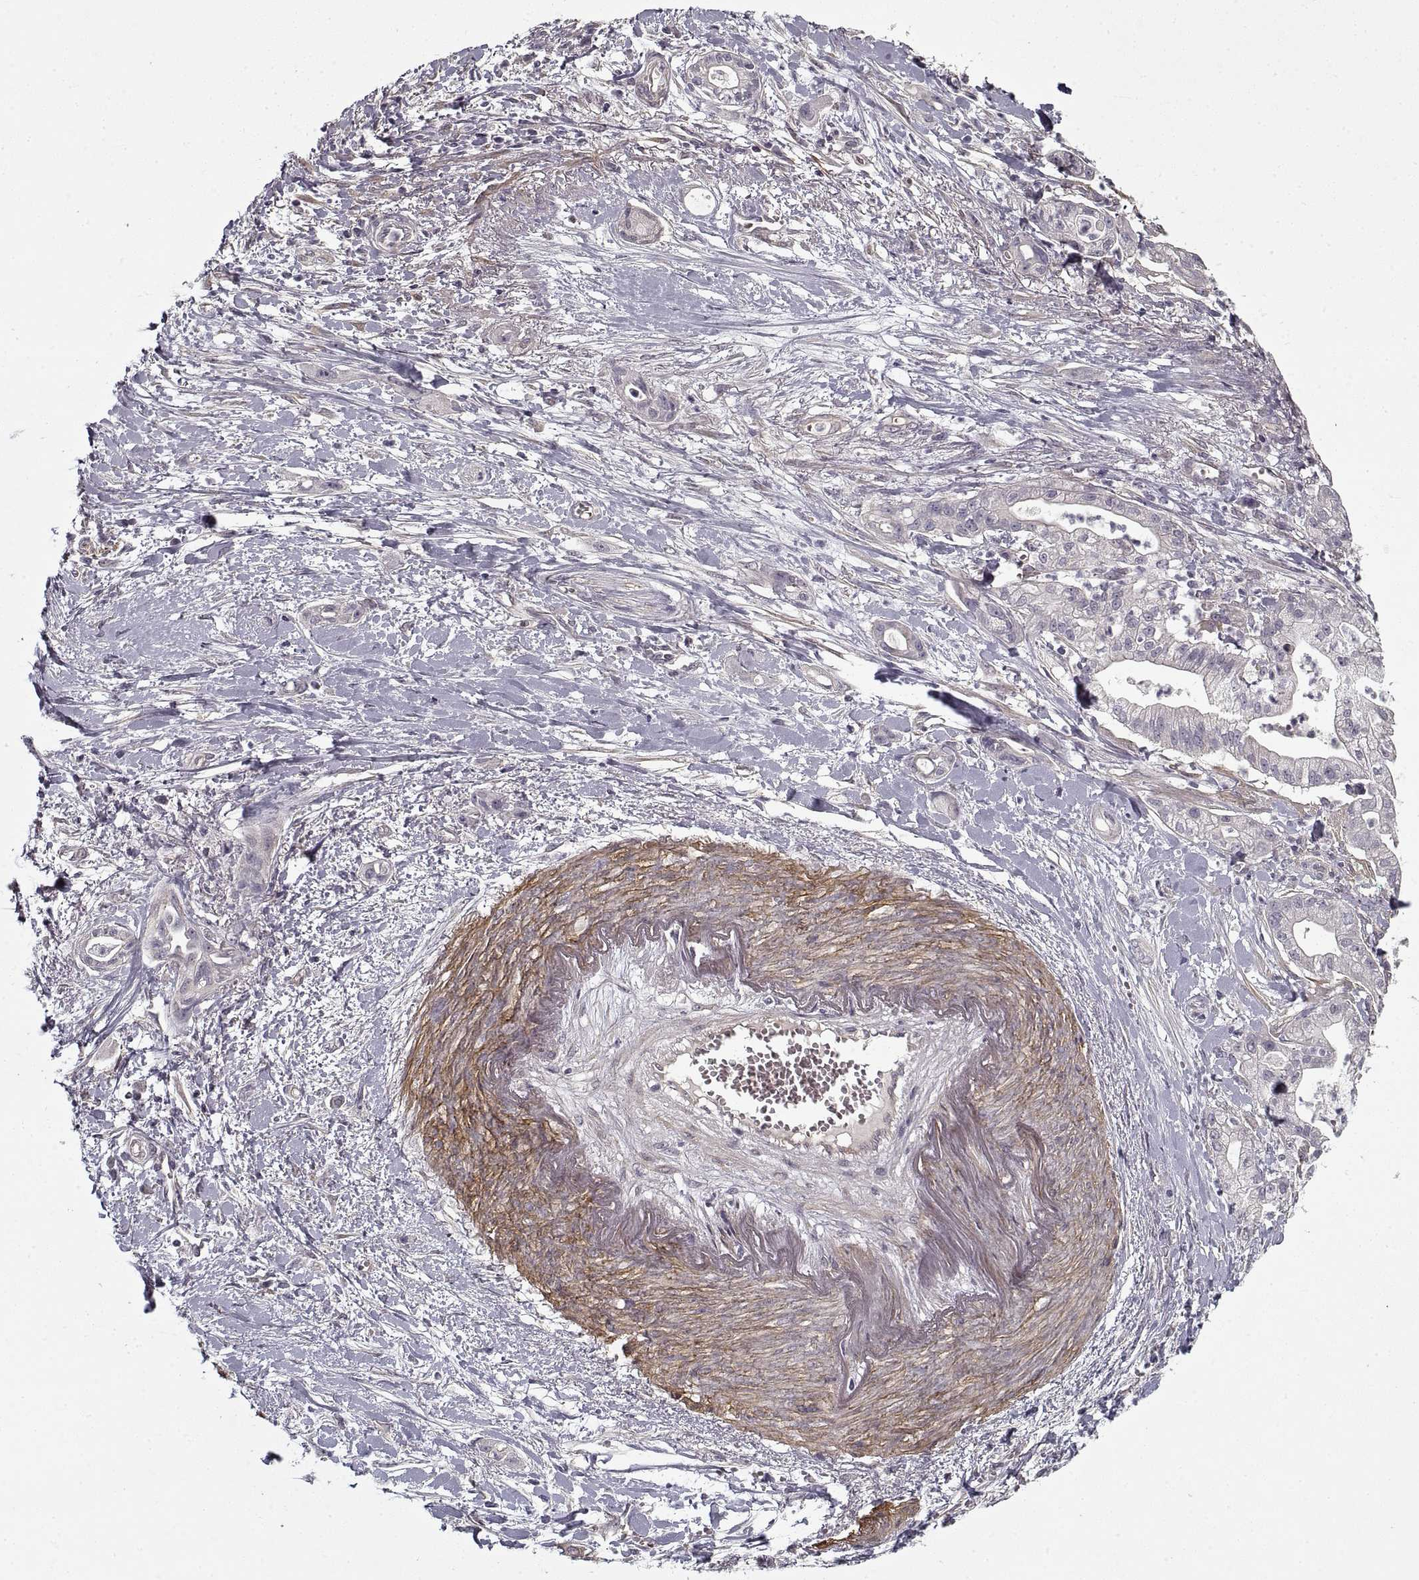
{"staining": {"intensity": "negative", "quantity": "none", "location": "none"}, "tissue": "pancreatic cancer", "cell_type": "Tumor cells", "image_type": "cancer", "snomed": [{"axis": "morphology", "description": "Normal tissue, NOS"}, {"axis": "morphology", "description": "Adenocarcinoma, NOS"}, {"axis": "topography", "description": "Lymph node"}, {"axis": "topography", "description": "Pancreas"}], "caption": "This is a photomicrograph of immunohistochemistry (IHC) staining of pancreatic cancer, which shows no positivity in tumor cells.", "gene": "LAMB2", "patient": {"sex": "female", "age": 58}}